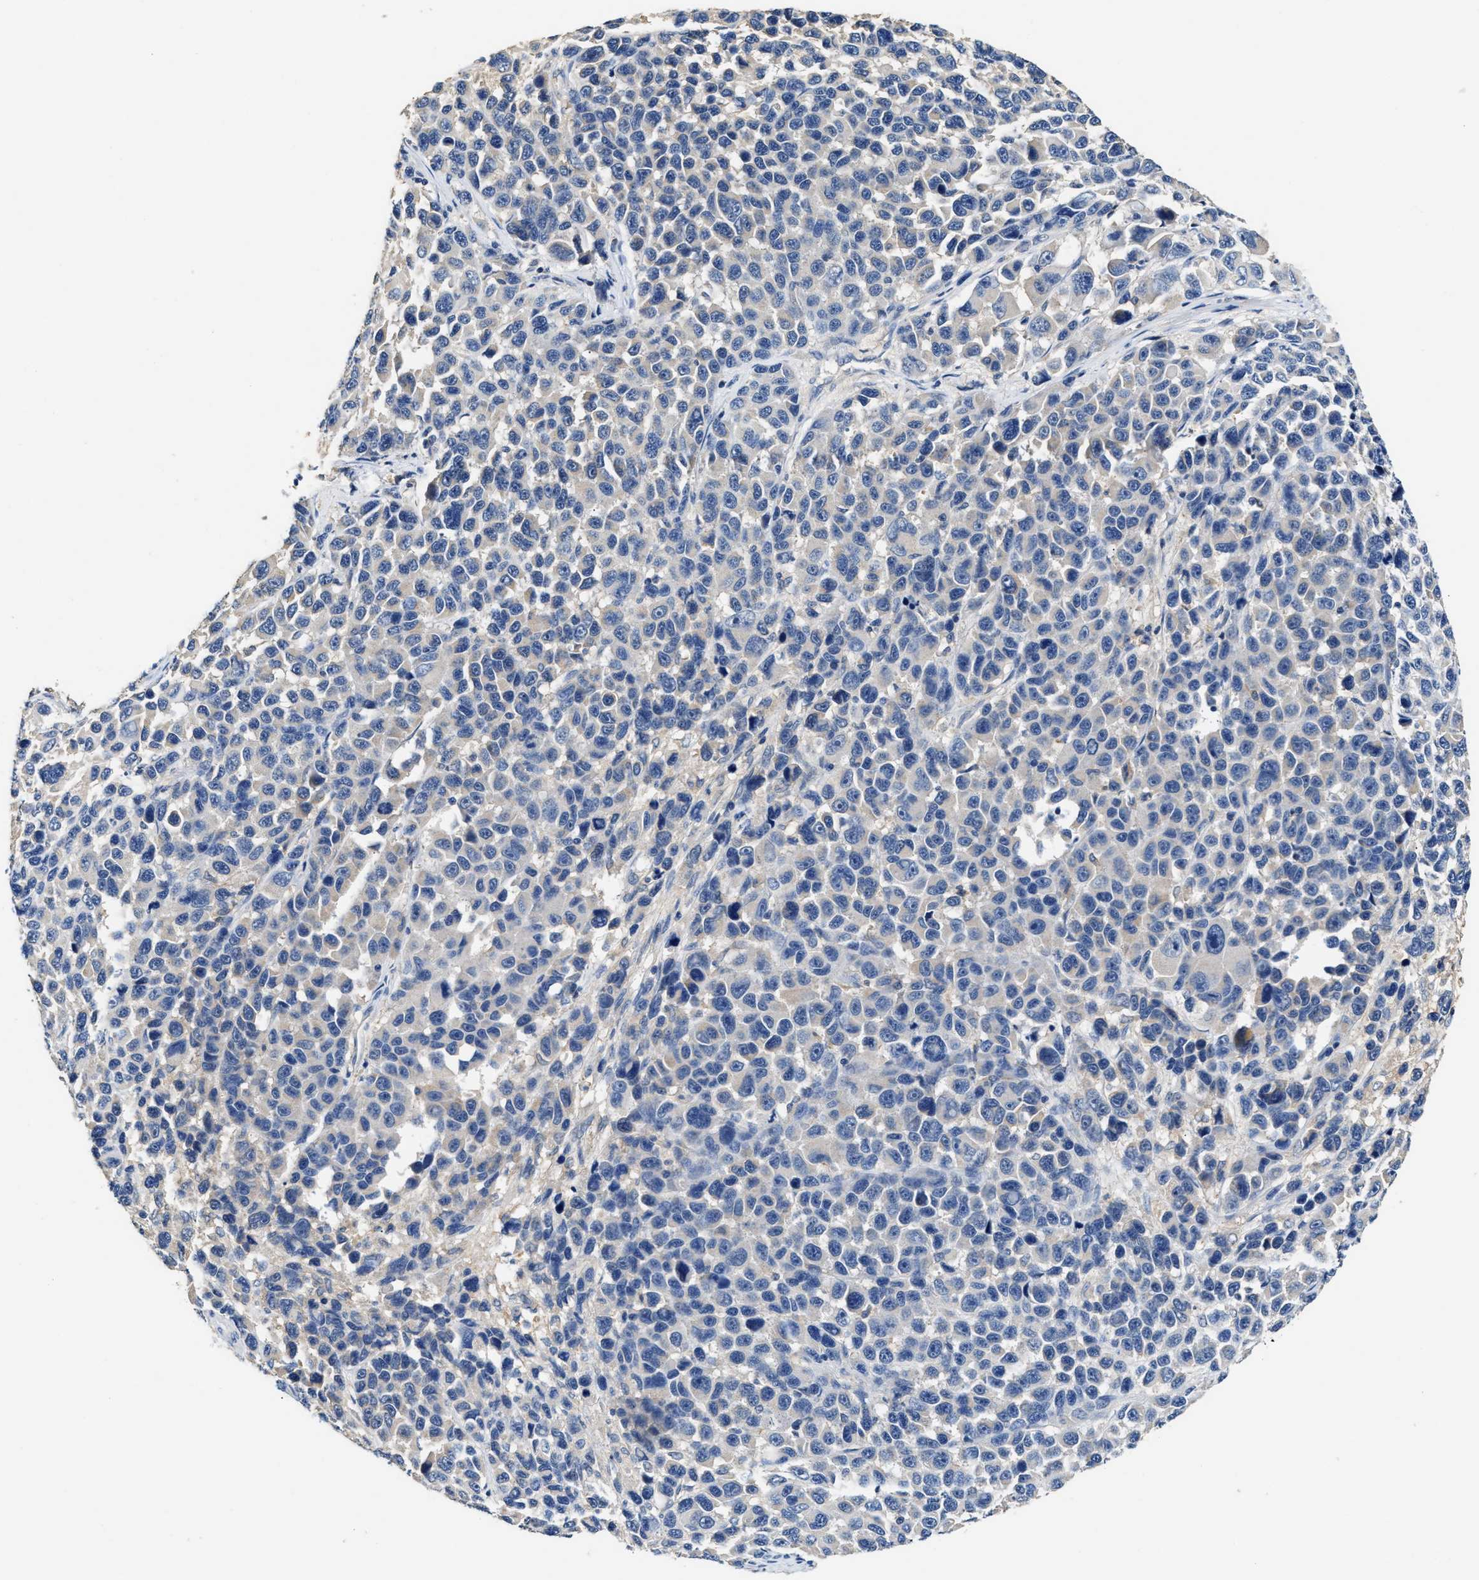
{"staining": {"intensity": "negative", "quantity": "none", "location": "none"}, "tissue": "melanoma", "cell_type": "Tumor cells", "image_type": "cancer", "snomed": [{"axis": "morphology", "description": "Malignant melanoma, NOS"}, {"axis": "topography", "description": "Skin"}], "caption": "Malignant melanoma stained for a protein using immunohistochemistry (IHC) shows no expression tumor cells.", "gene": "SLCO2B1", "patient": {"sex": "male", "age": 53}}